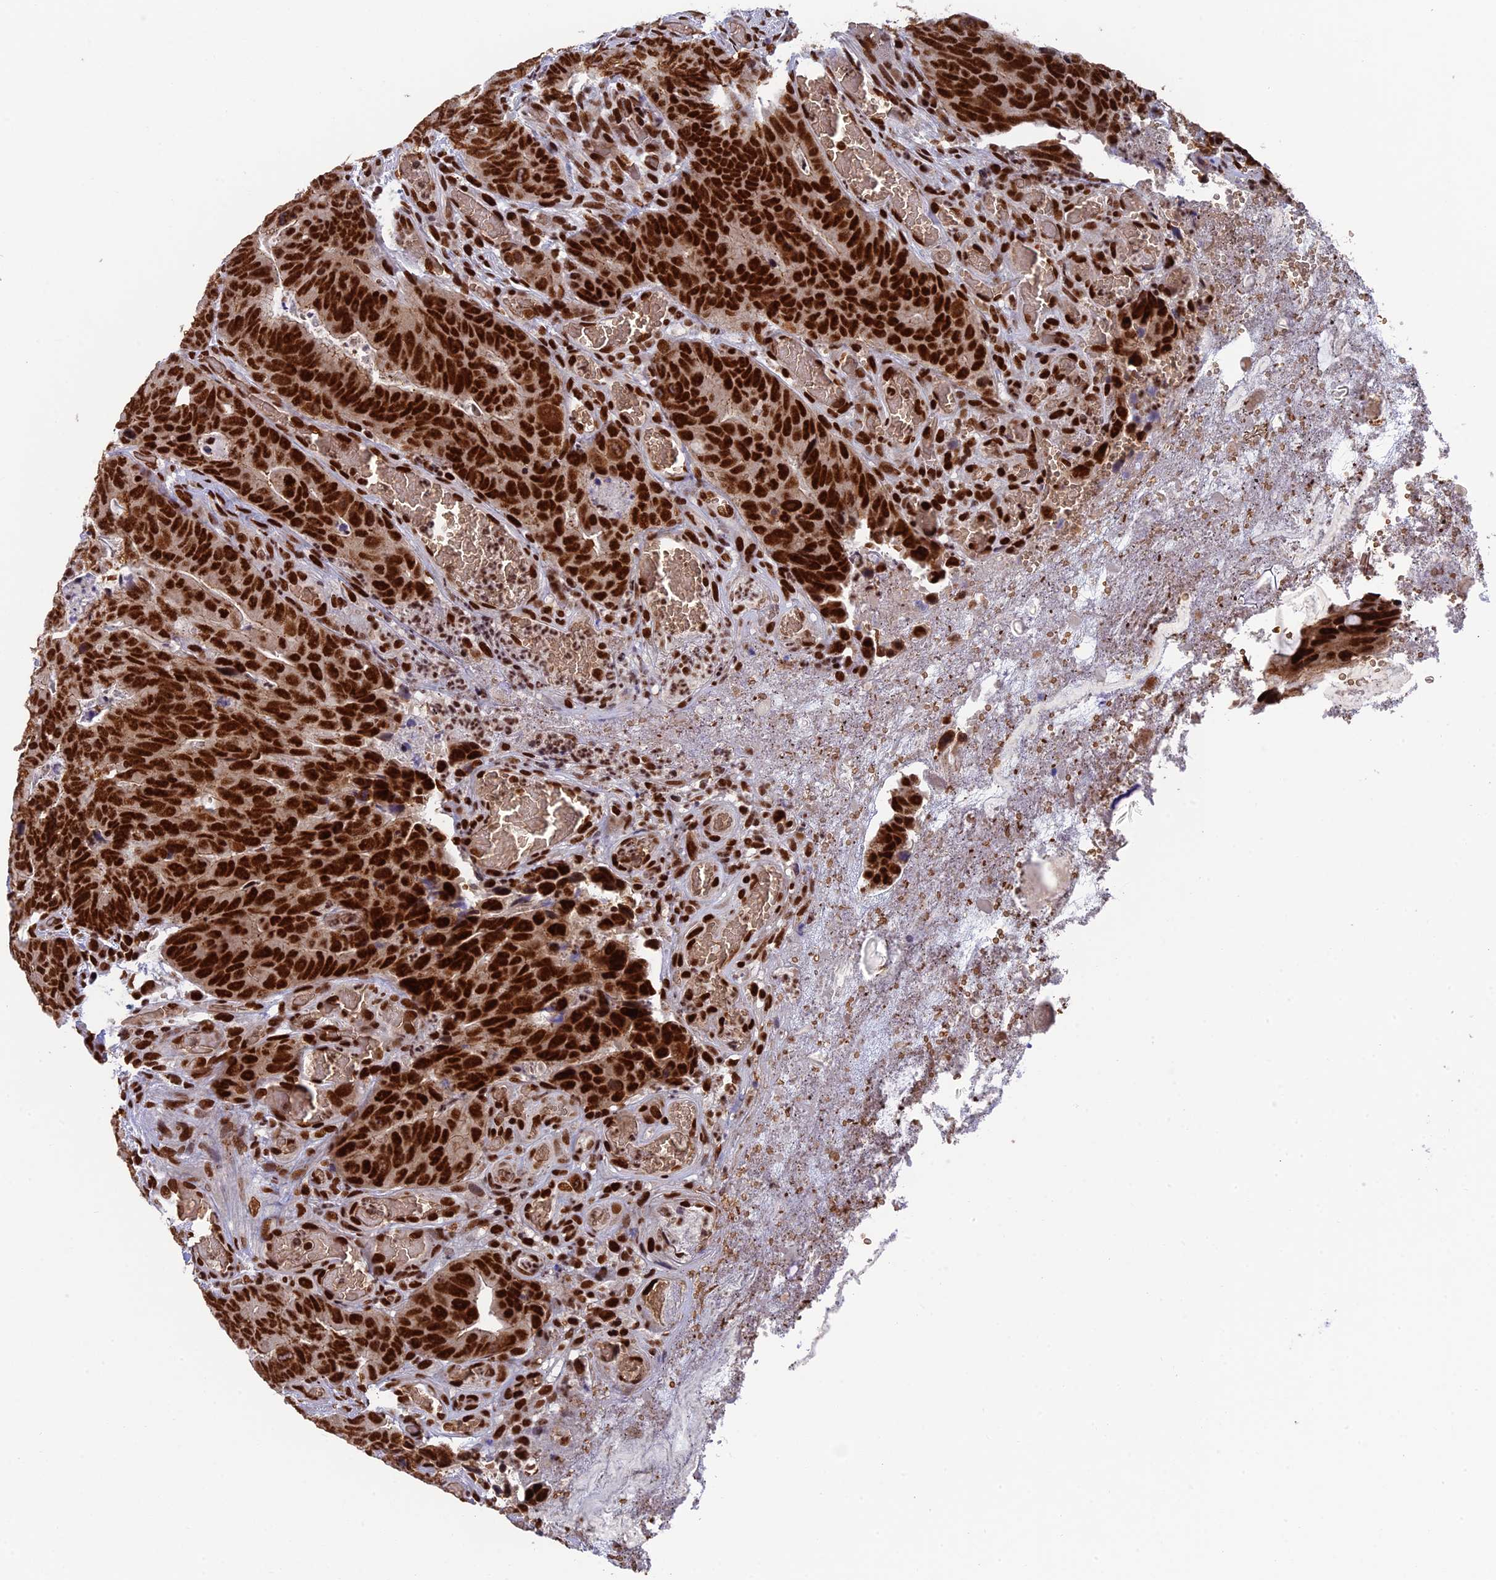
{"staining": {"intensity": "strong", "quantity": ">75%", "location": "nuclear"}, "tissue": "colorectal cancer", "cell_type": "Tumor cells", "image_type": "cancer", "snomed": [{"axis": "morphology", "description": "Adenocarcinoma, NOS"}, {"axis": "topography", "description": "Colon"}], "caption": "DAB immunohistochemical staining of human adenocarcinoma (colorectal) reveals strong nuclear protein positivity in about >75% of tumor cells.", "gene": "EEF1AKMT3", "patient": {"sex": "female", "age": 82}}